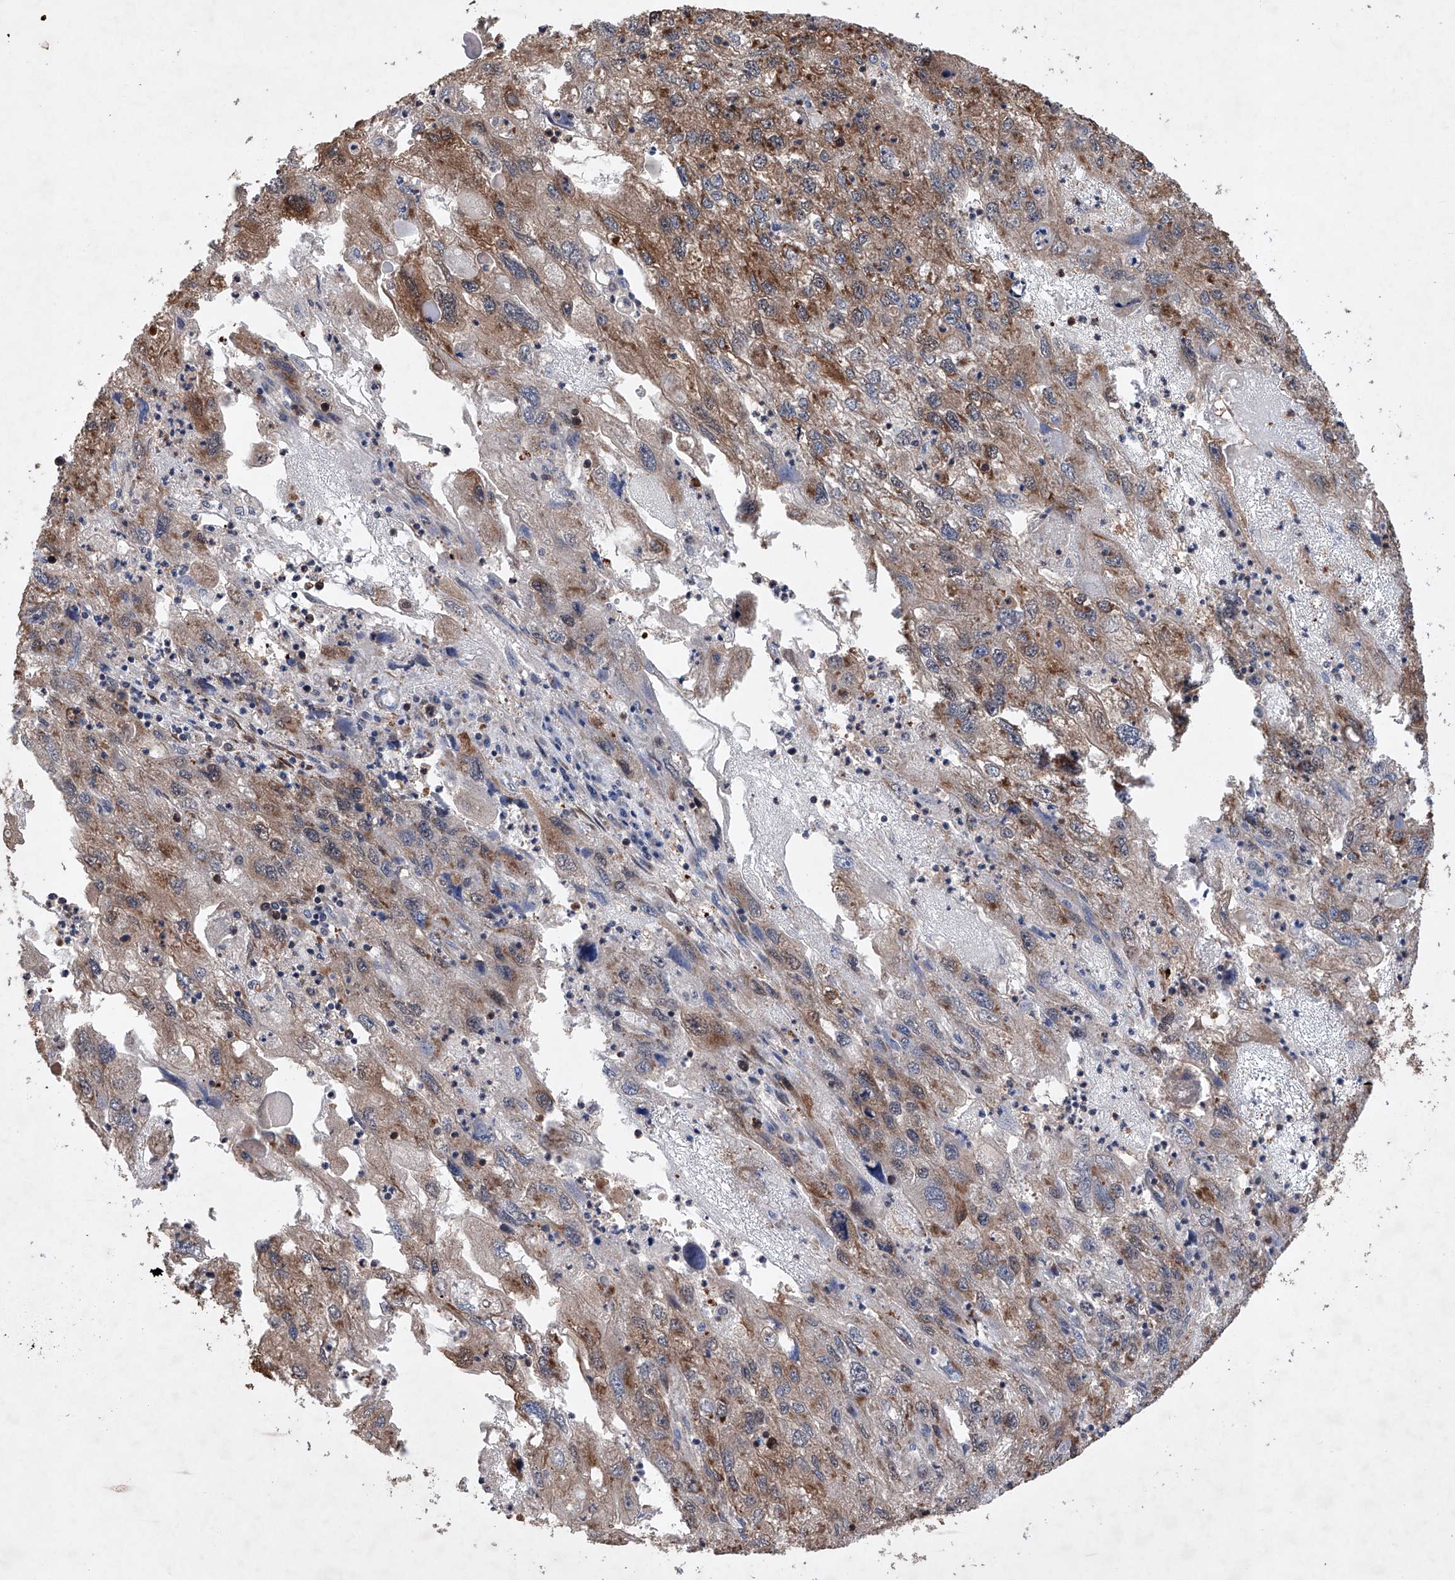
{"staining": {"intensity": "moderate", "quantity": ">75%", "location": "cytoplasmic/membranous"}, "tissue": "endometrial cancer", "cell_type": "Tumor cells", "image_type": "cancer", "snomed": [{"axis": "morphology", "description": "Adenocarcinoma, NOS"}, {"axis": "topography", "description": "Endometrium"}], "caption": "Endometrial cancer (adenocarcinoma) tissue reveals moderate cytoplasmic/membranous expression in about >75% of tumor cells, visualized by immunohistochemistry.", "gene": "TIMM23", "patient": {"sex": "female", "age": 49}}